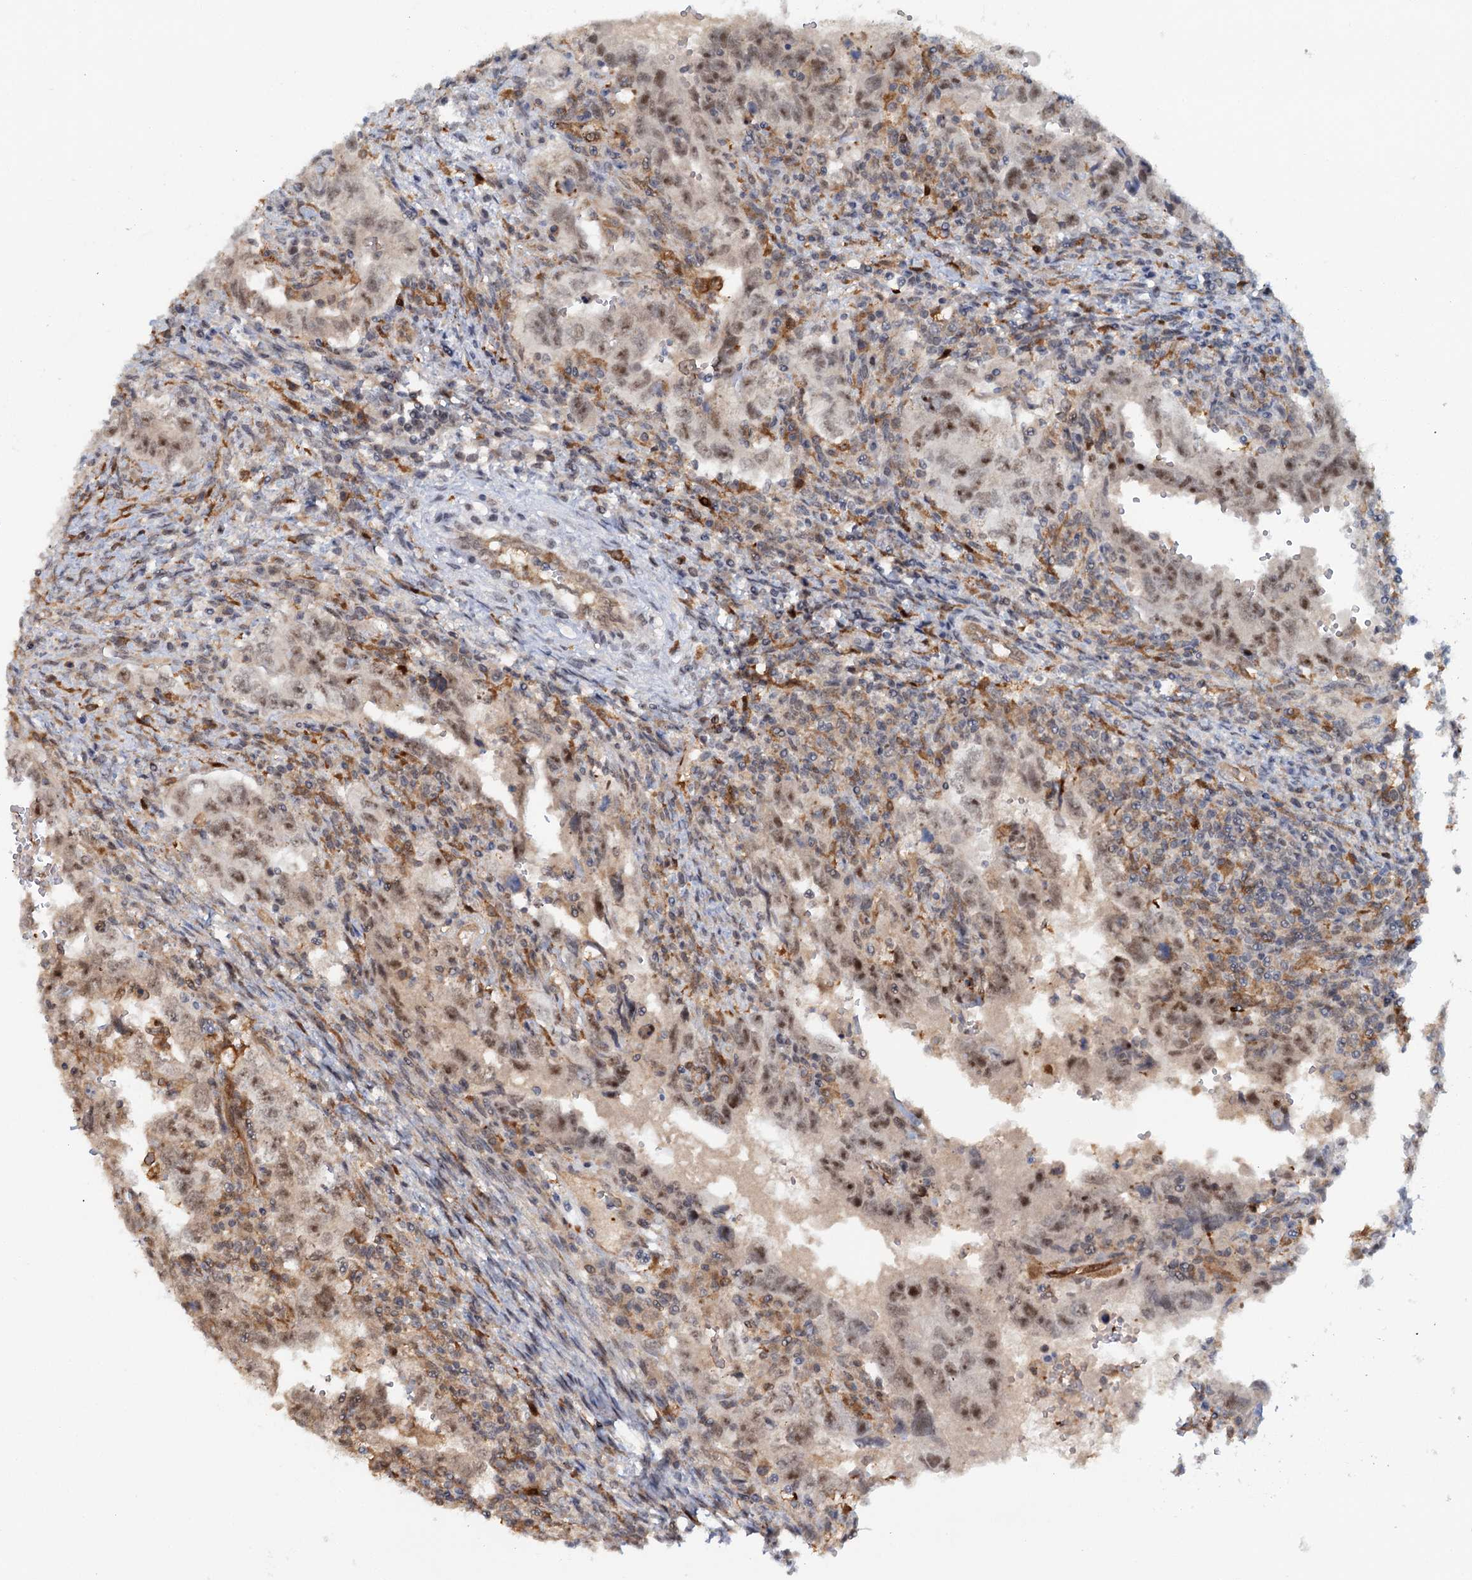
{"staining": {"intensity": "moderate", "quantity": ">75%", "location": "nuclear"}, "tissue": "testis cancer", "cell_type": "Tumor cells", "image_type": "cancer", "snomed": [{"axis": "morphology", "description": "Carcinoma, Embryonal, NOS"}, {"axis": "topography", "description": "Testis"}], "caption": "Immunohistochemistry histopathology image of neoplastic tissue: embryonal carcinoma (testis) stained using IHC displays medium levels of moderate protein expression localized specifically in the nuclear of tumor cells, appearing as a nuclear brown color.", "gene": "C1D", "patient": {"sex": "male", "age": 26}}